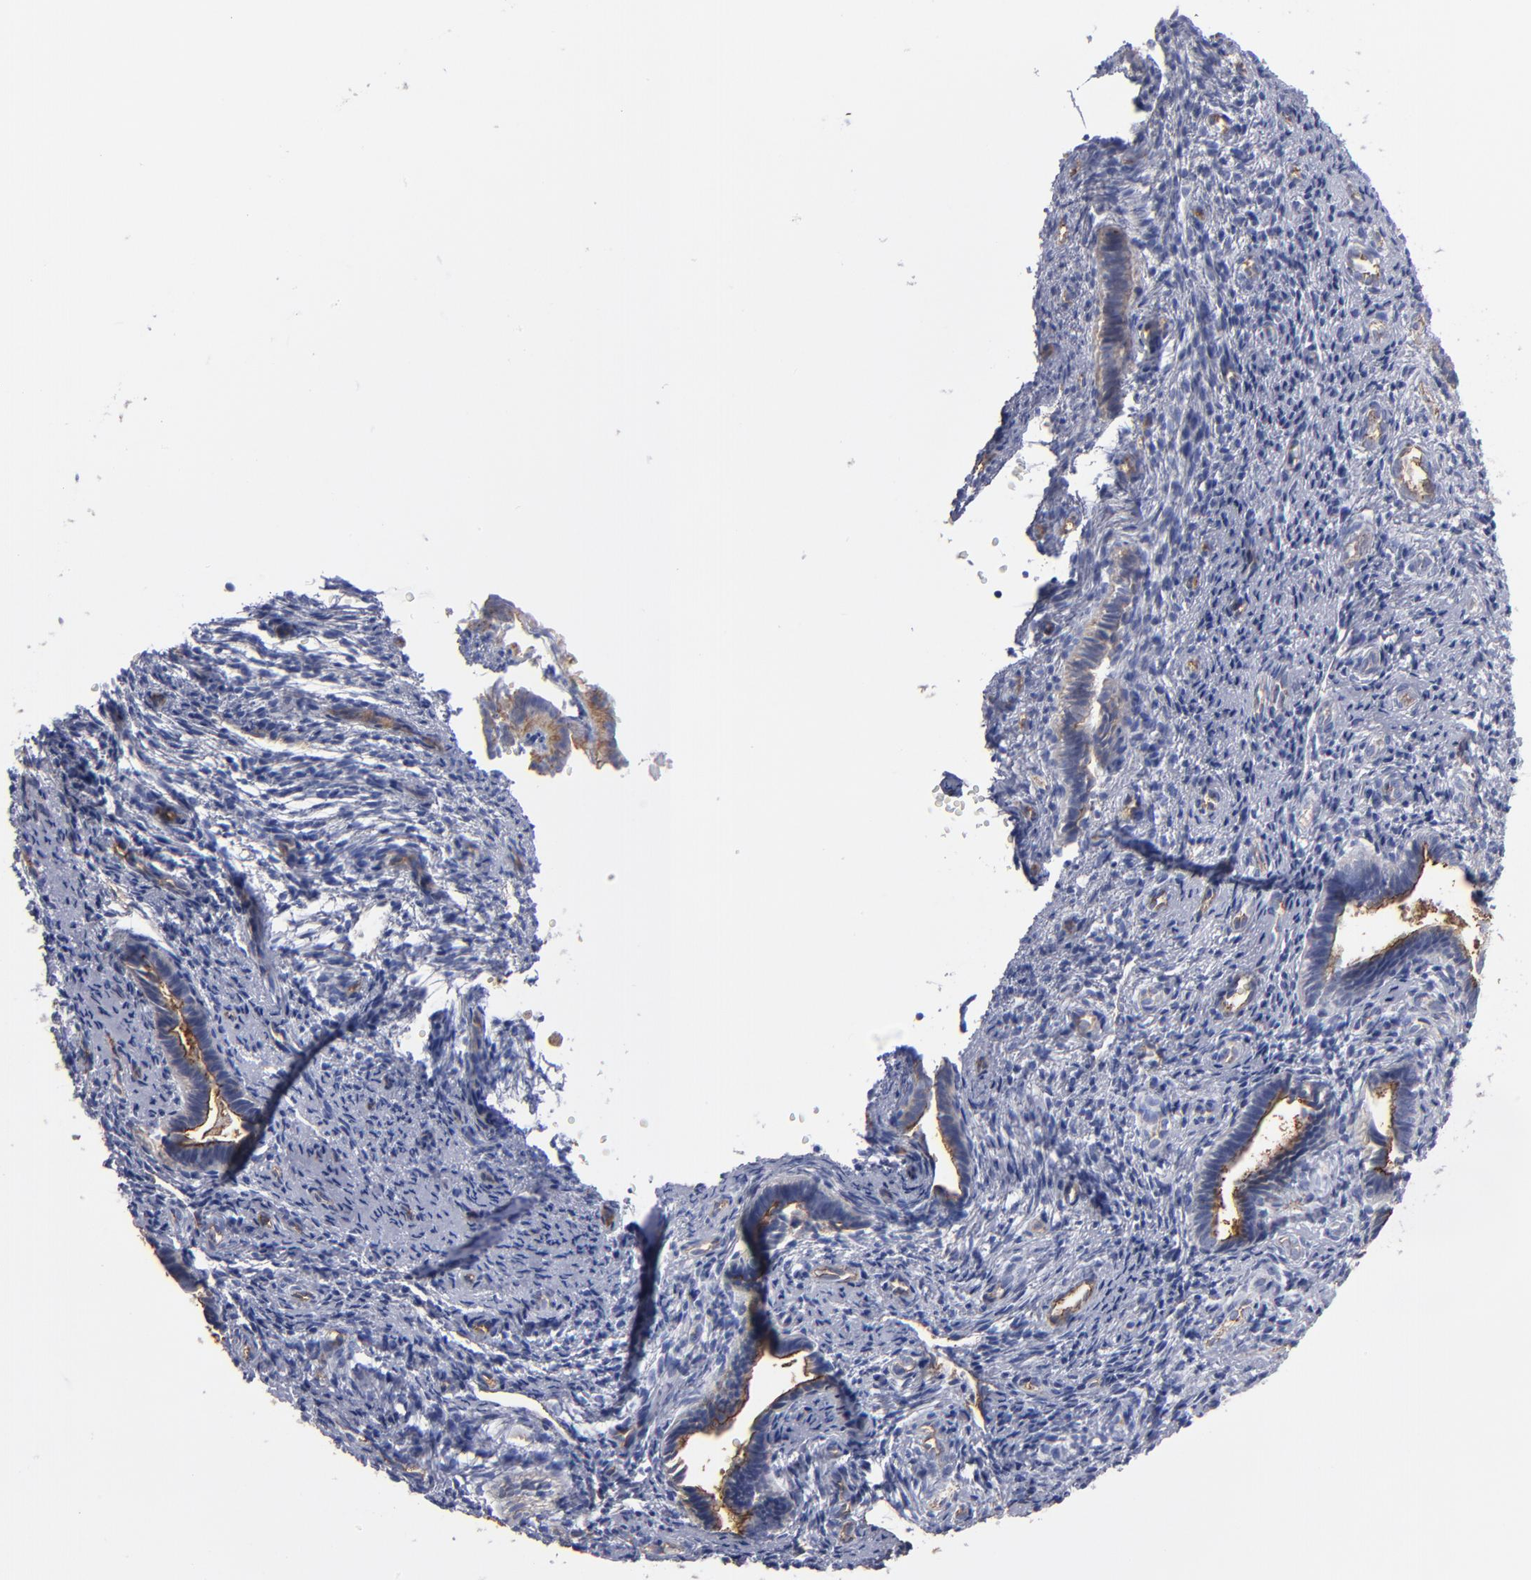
{"staining": {"intensity": "moderate", "quantity": "<25%", "location": "cytoplasmic/membranous"}, "tissue": "endometrium", "cell_type": "Cells in endometrial stroma", "image_type": "normal", "snomed": [{"axis": "morphology", "description": "Normal tissue, NOS"}, {"axis": "topography", "description": "Endometrium"}], "caption": "Moderate cytoplasmic/membranous positivity for a protein is present in approximately <25% of cells in endometrial stroma of benign endometrium using immunohistochemistry (IHC).", "gene": "TM4SF1", "patient": {"sex": "female", "age": 27}}